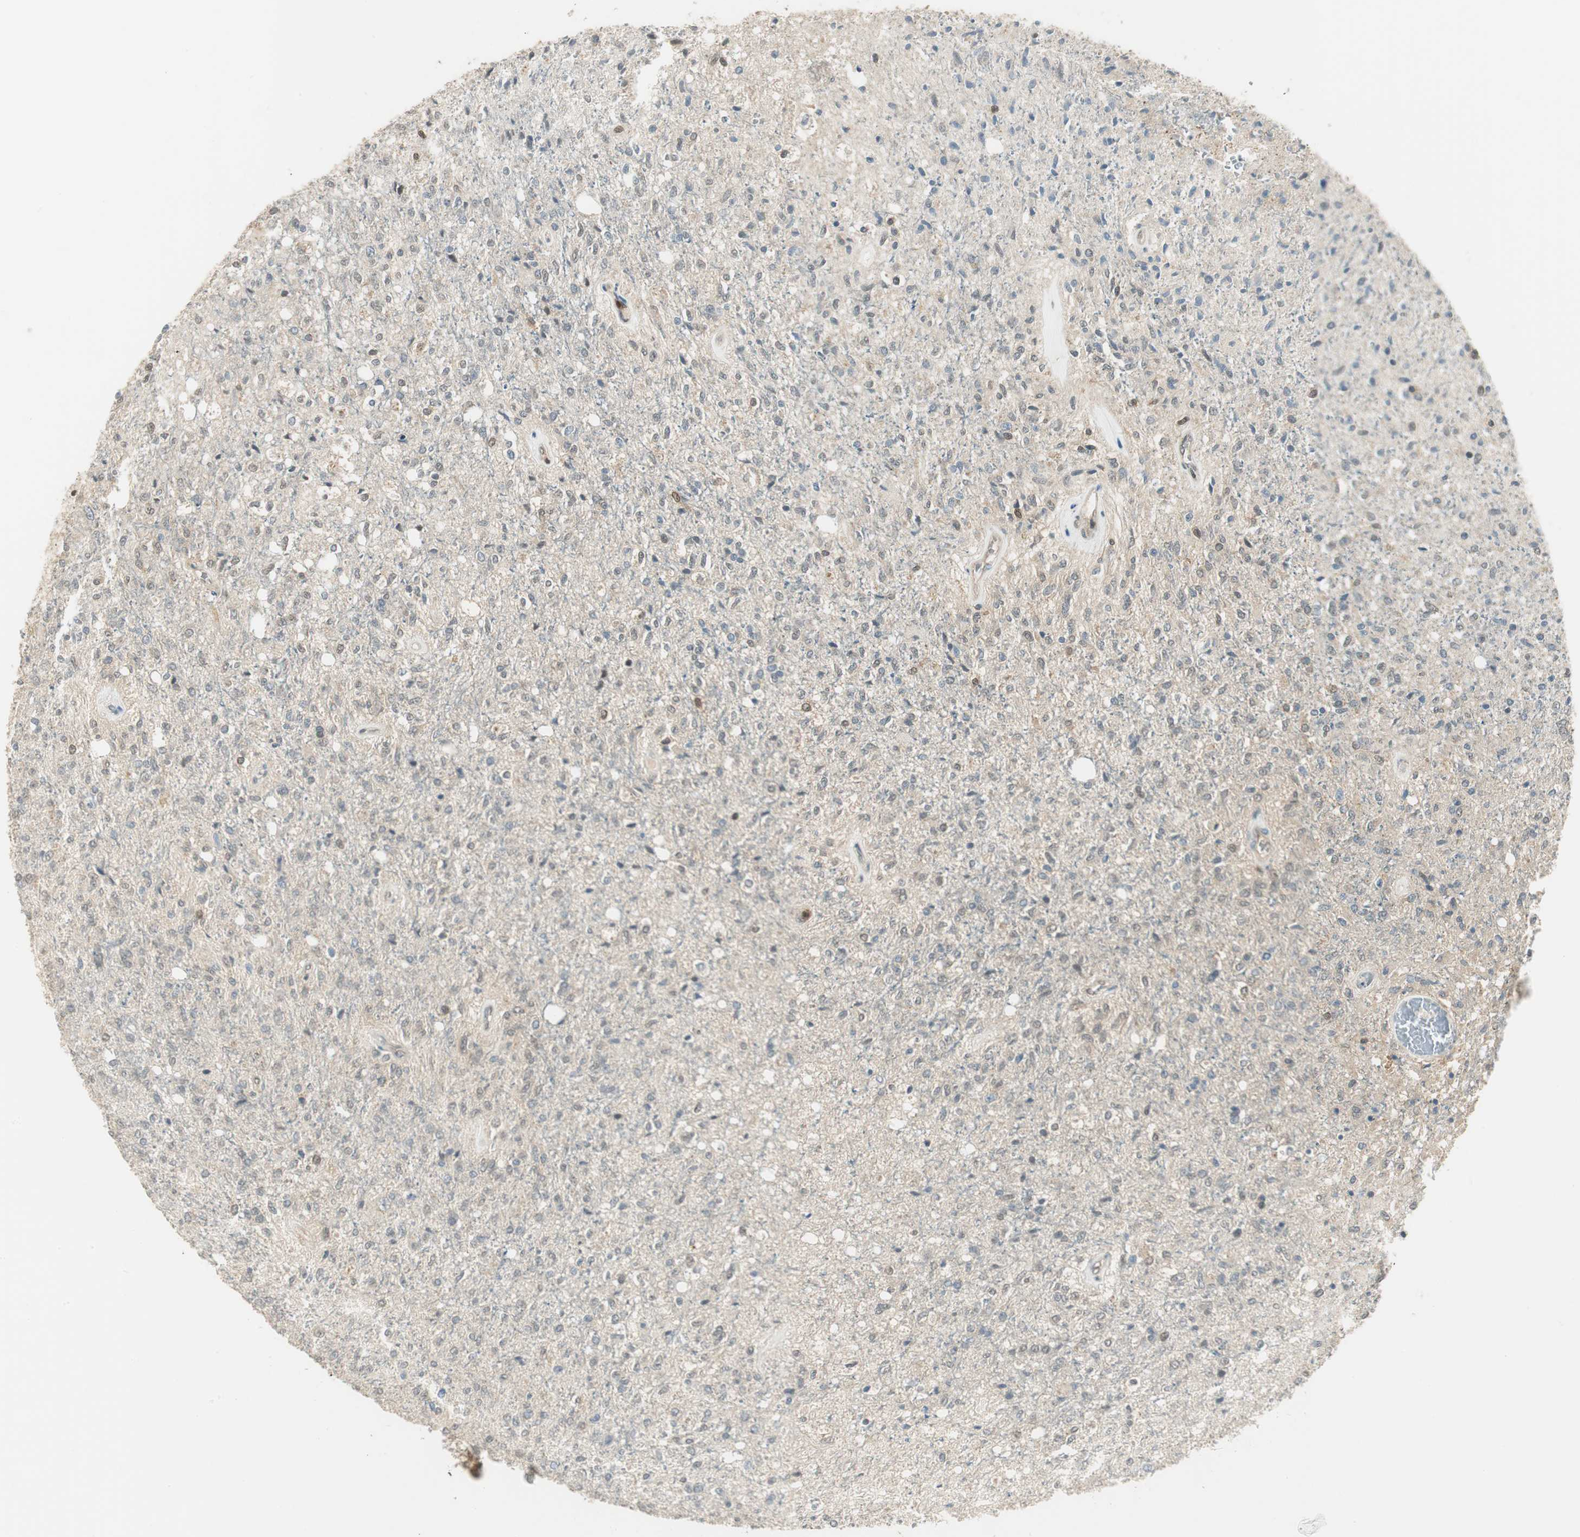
{"staining": {"intensity": "negative", "quantity": "none", "location": "none"}, "tissue": "glioma", "cell_type": "Tumor cells", "image_type": "cancer", "snomed": [{"axis": "morphology", "description": "Normal tissue, NOS"}, {"axis": "morphology", "description": "Glioma, malignant, High grade"}, {"axis": "topography", "description": "Cerebral cortex"}], "caption": "Tumor cells are negative for protein expression in human glioma. (DAB (3,3'-diaminobenzidine) IHC visualized using brightfield microscopy, high magnification).", "gene": "LTA4H", "patient": {"sex": "male", "age": 77}}